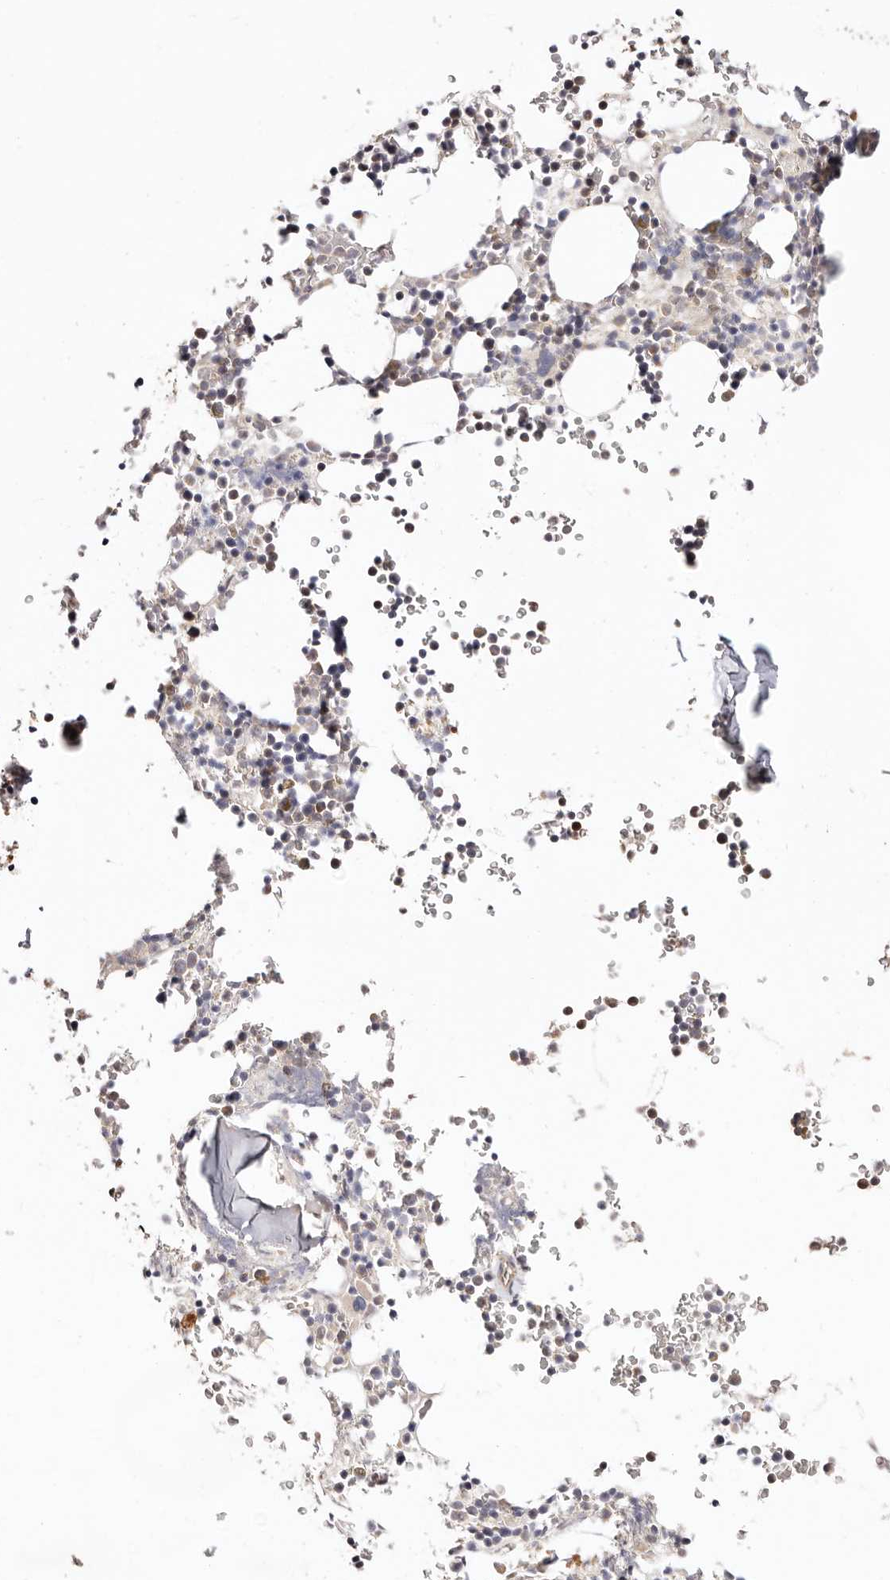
{"staining": {"intensity": "weak", "quantity": "25%-75%", "location": "cytoplasmic/membranous"}, "tissue": "bone marrow", "cell_type": "Hematopoietic cells", "image_type": "normal", "snomed": [{"axis": "morphology", "description": "Normal tissue, NOS"}, {"axis": "topography", "description": "Bone marrow"}], "caption": "Protein expression by IHC exhibits weak cytoplasmic/membranous staining in about 25%-75% of hematopoietic cells in unremarkable bone marrow.", "gene": "MAPK1", "patient": {"sex": "male", "age": 58}}